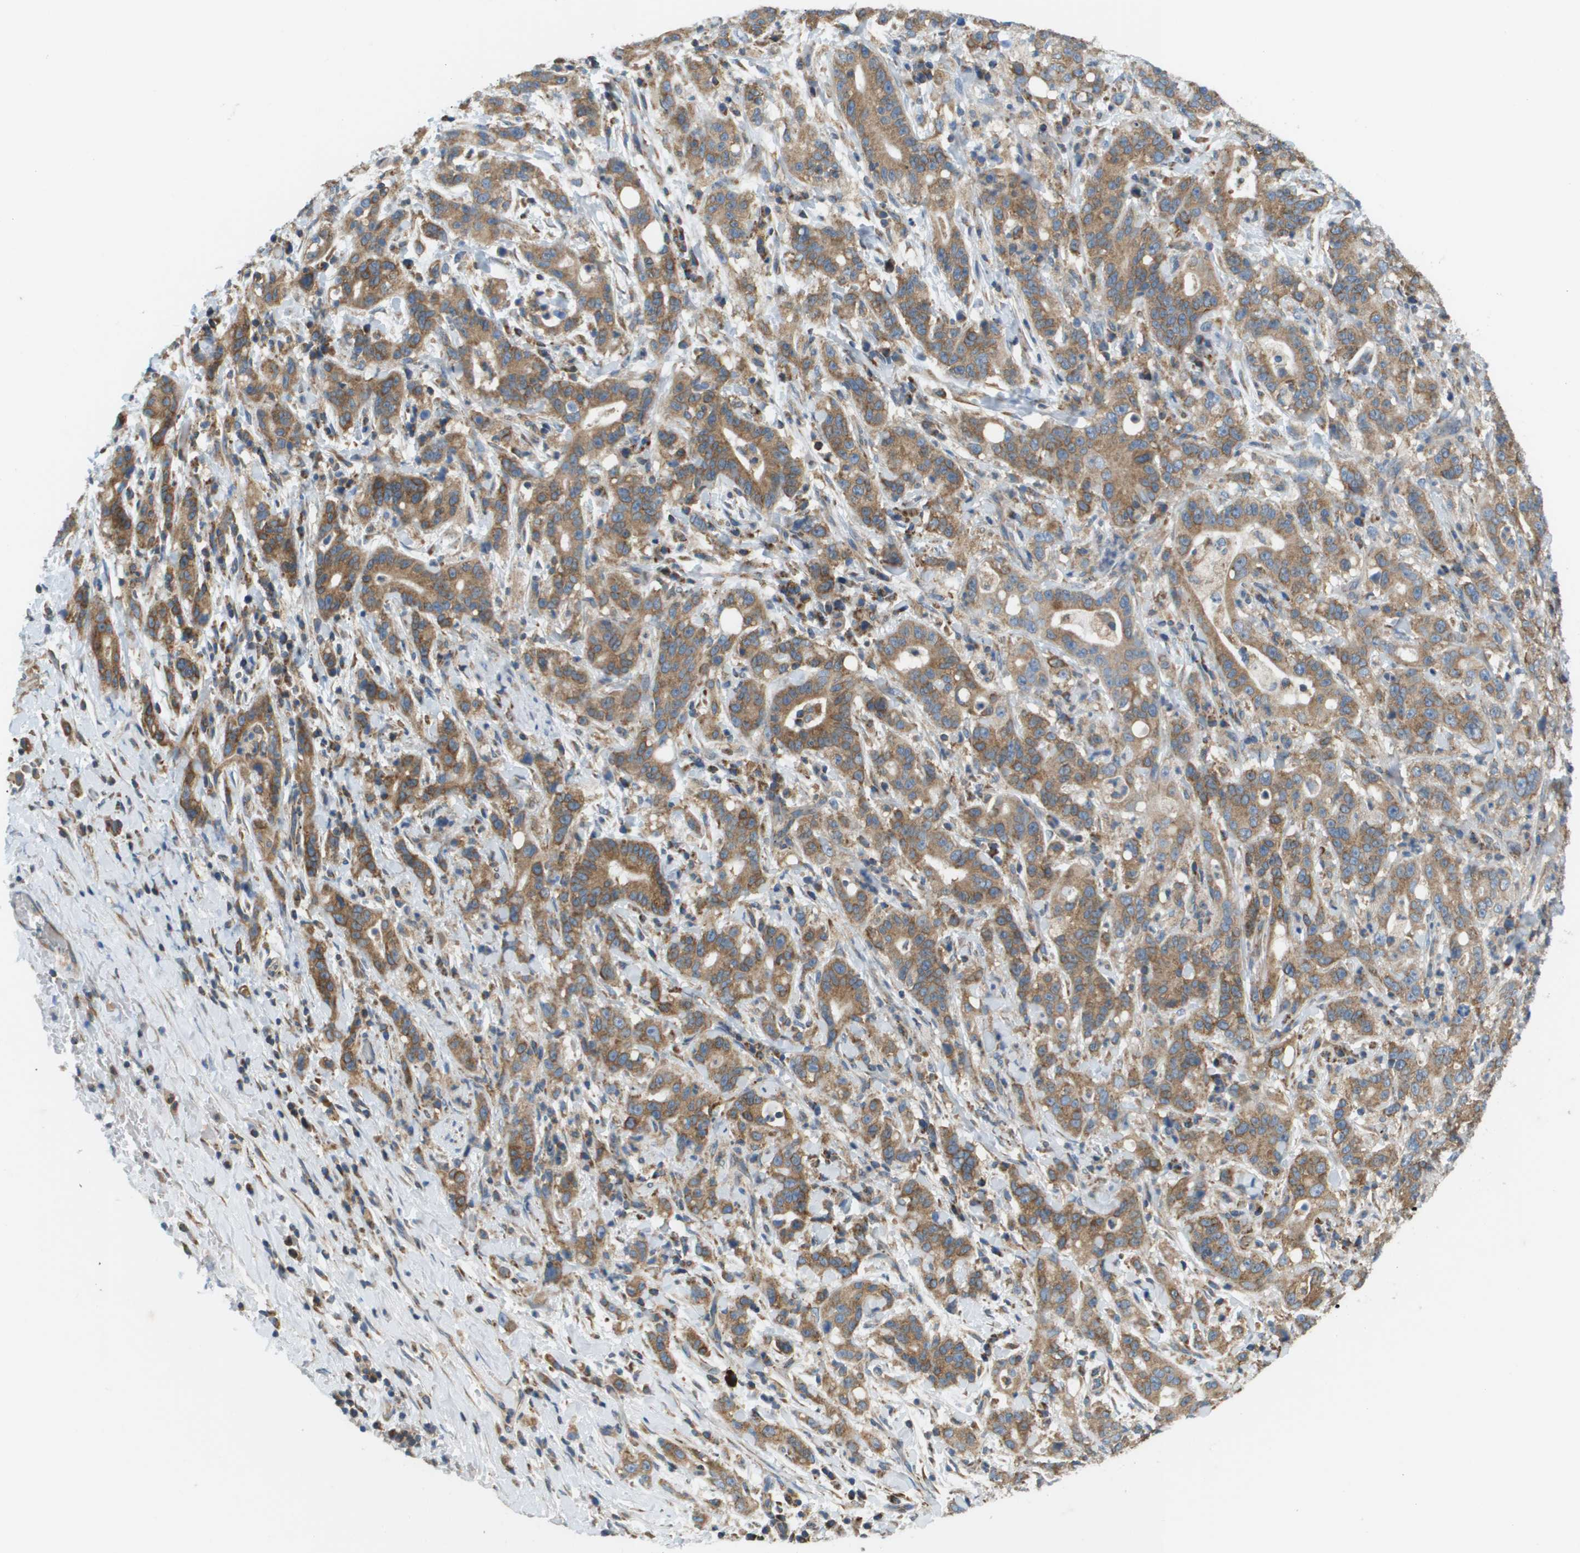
{"staining": {"intensity": "moderate", "quantity": ">75%", "location": "cytoplasmic/membranous"}, "tissue": "liver cancer", "cell_type": "Tumor cells", "image_type": "cancer", "snomed": [{"axis": "morphology", "description": "Cholangiocarcinoma"}, {"axis": "topography", "description": "Liver"}], "caption": "High-magnification brightfield microscopy of liver cancer (cholangiocarcinoma) stained with DAB (3,3'-diaminobenzidine) (brown) and counterstained with hematoxylin (blue). tumor cells exhibit moderate cytoplasmic/membranous expression is seen in about>75% of cells. The protein is shown in brown color, while the nuclei are stained blue.", "gene": "TAOK3", "patient": {"sex": "female", "age": 38}}